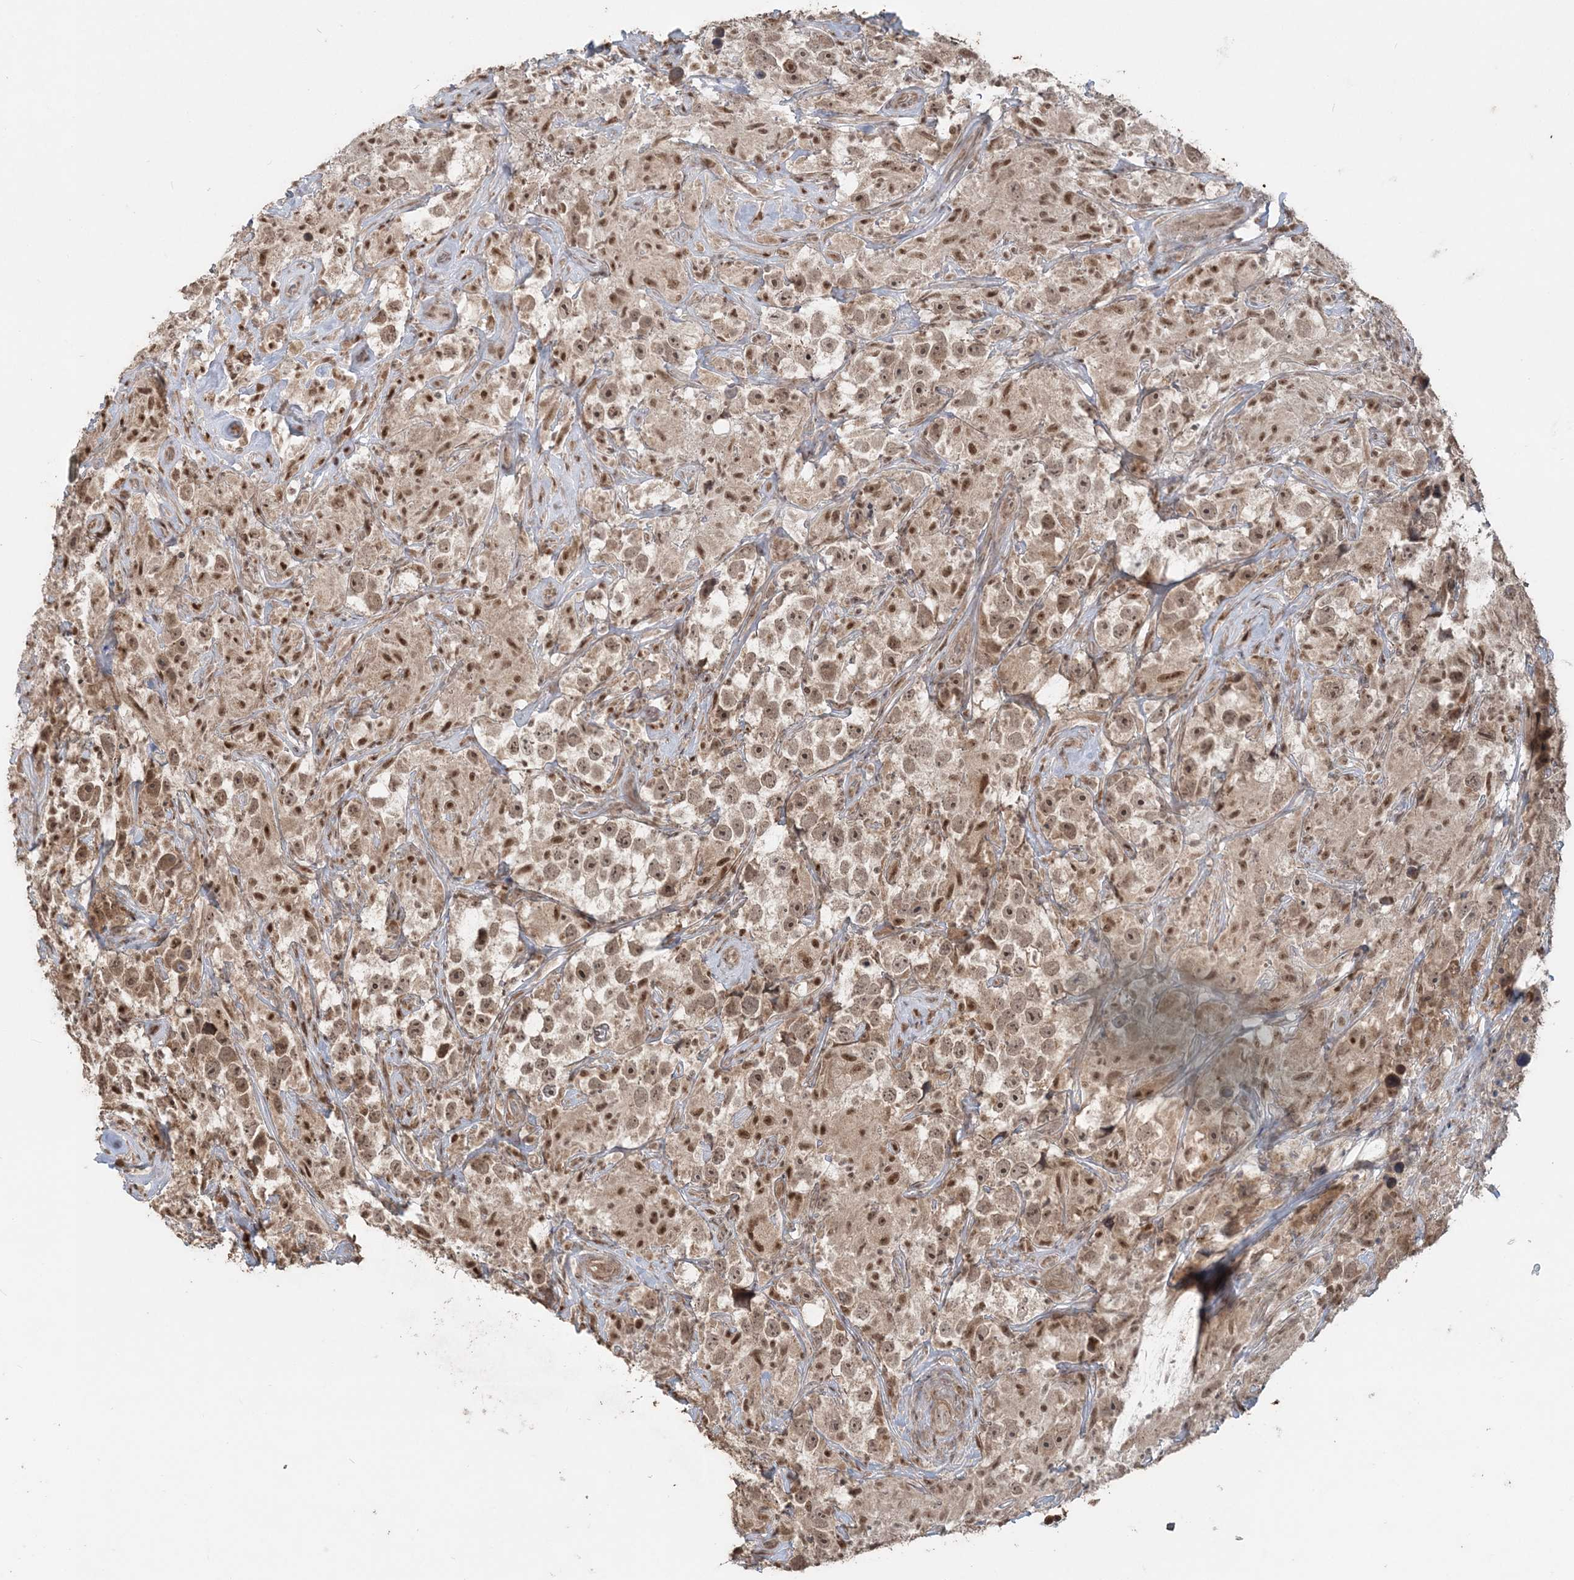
{"staining": {"intensity": "moderate", "quantity": ">75%", "location": "nuclear"}, "tissue": "testis cancer", "cell_type": "Tumor cells", "image_type": "cancer", "snomed": [{"axis": "morphology", "description": "Seminoma, NOS"}, {"axis": "topography", "description": "Testis"}], "caption": "Human testis cancer stained with a brown dye shows moderate nuclear positive positivity in approximately >75% of tumor cells.", "gene": "SLU7", "patient": {"sex": "male", "age": 49}}